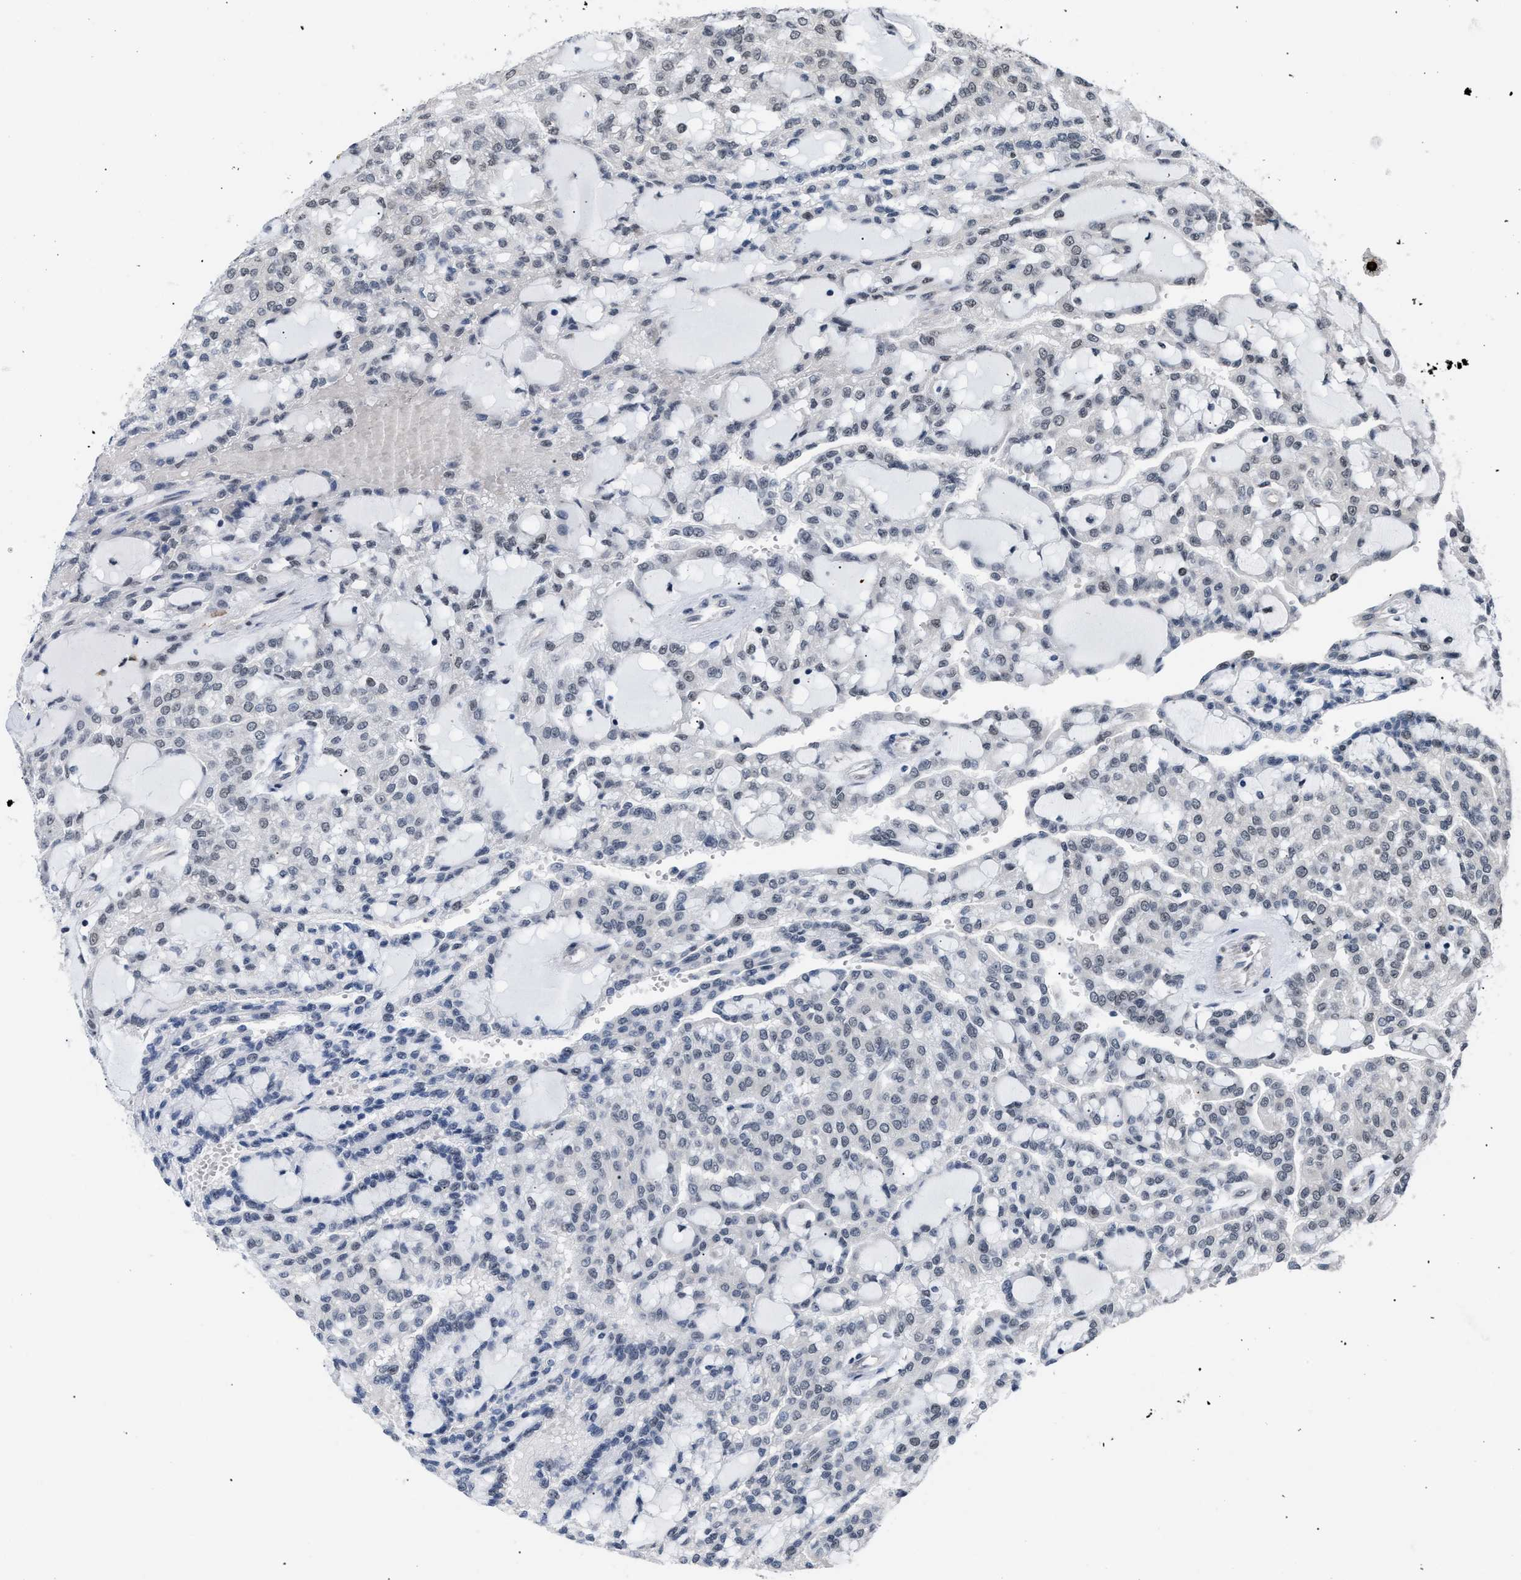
{"staining": {"intensity": "weak", "quantity": "<25%", "location": "nuclear"}, "tissue": "renal cancer", "cell_type": "Tumor cells", "image_type": "cancer", "snomed": [{"axis": "morphology", "description": "Adenocarcinoma, NOS"}, {"axis": "topography", "description": "Kidney"}], "caption": "Immunohistochemistry (IHC) of renal adenocarcinoma displays no expression in tumor cells. Nuclei are stained in blue.", "gene": "TXNRD3", "patient": {"sex": "male", "age": 63}}